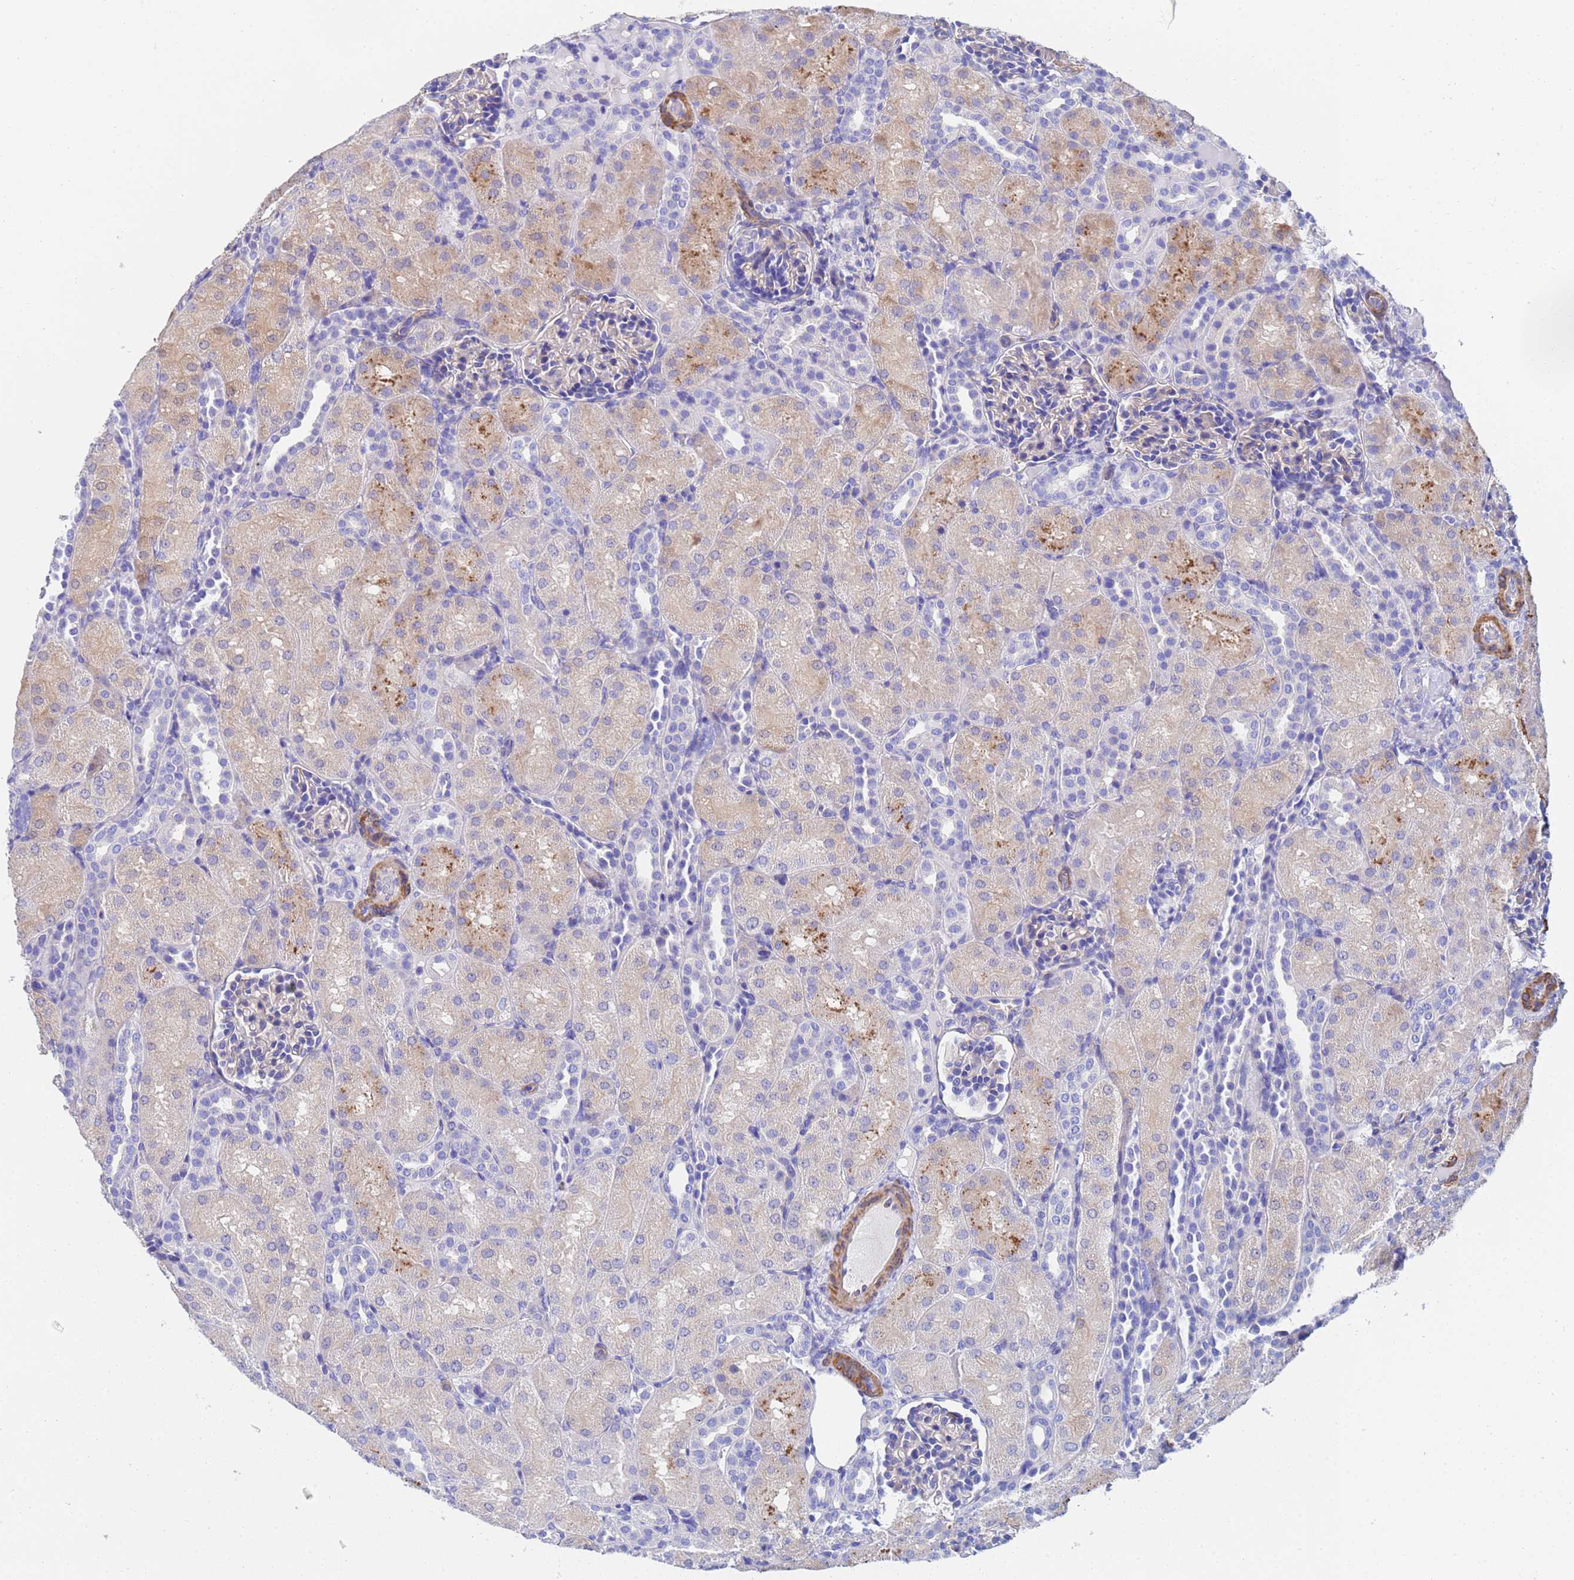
{"staining": {"intensity": "negative", "quantity": "none", "location": "none"}, "tissue": "kidney", "cell_type": "Cells in glomeruli", "image_type": "normal", "snomed": [{"axis": "morphology", "description": "Normal tissue, NOS"}, {"axis": "topography", "description": "Kidney"}], "caption": "High magnification brightfield microscopy of benign kidney stained with DAB (brown) and counterstained with hematoxylin (blue): cells in glomeruli show no significant staining. The staining was performed using DAB to visualize the protein expression in brown, while the nuclei were stained in blue with hematoxylin (Magnification: 20x).", "gene": "CST1", "patient": {"sex": "male", "age": 1}}